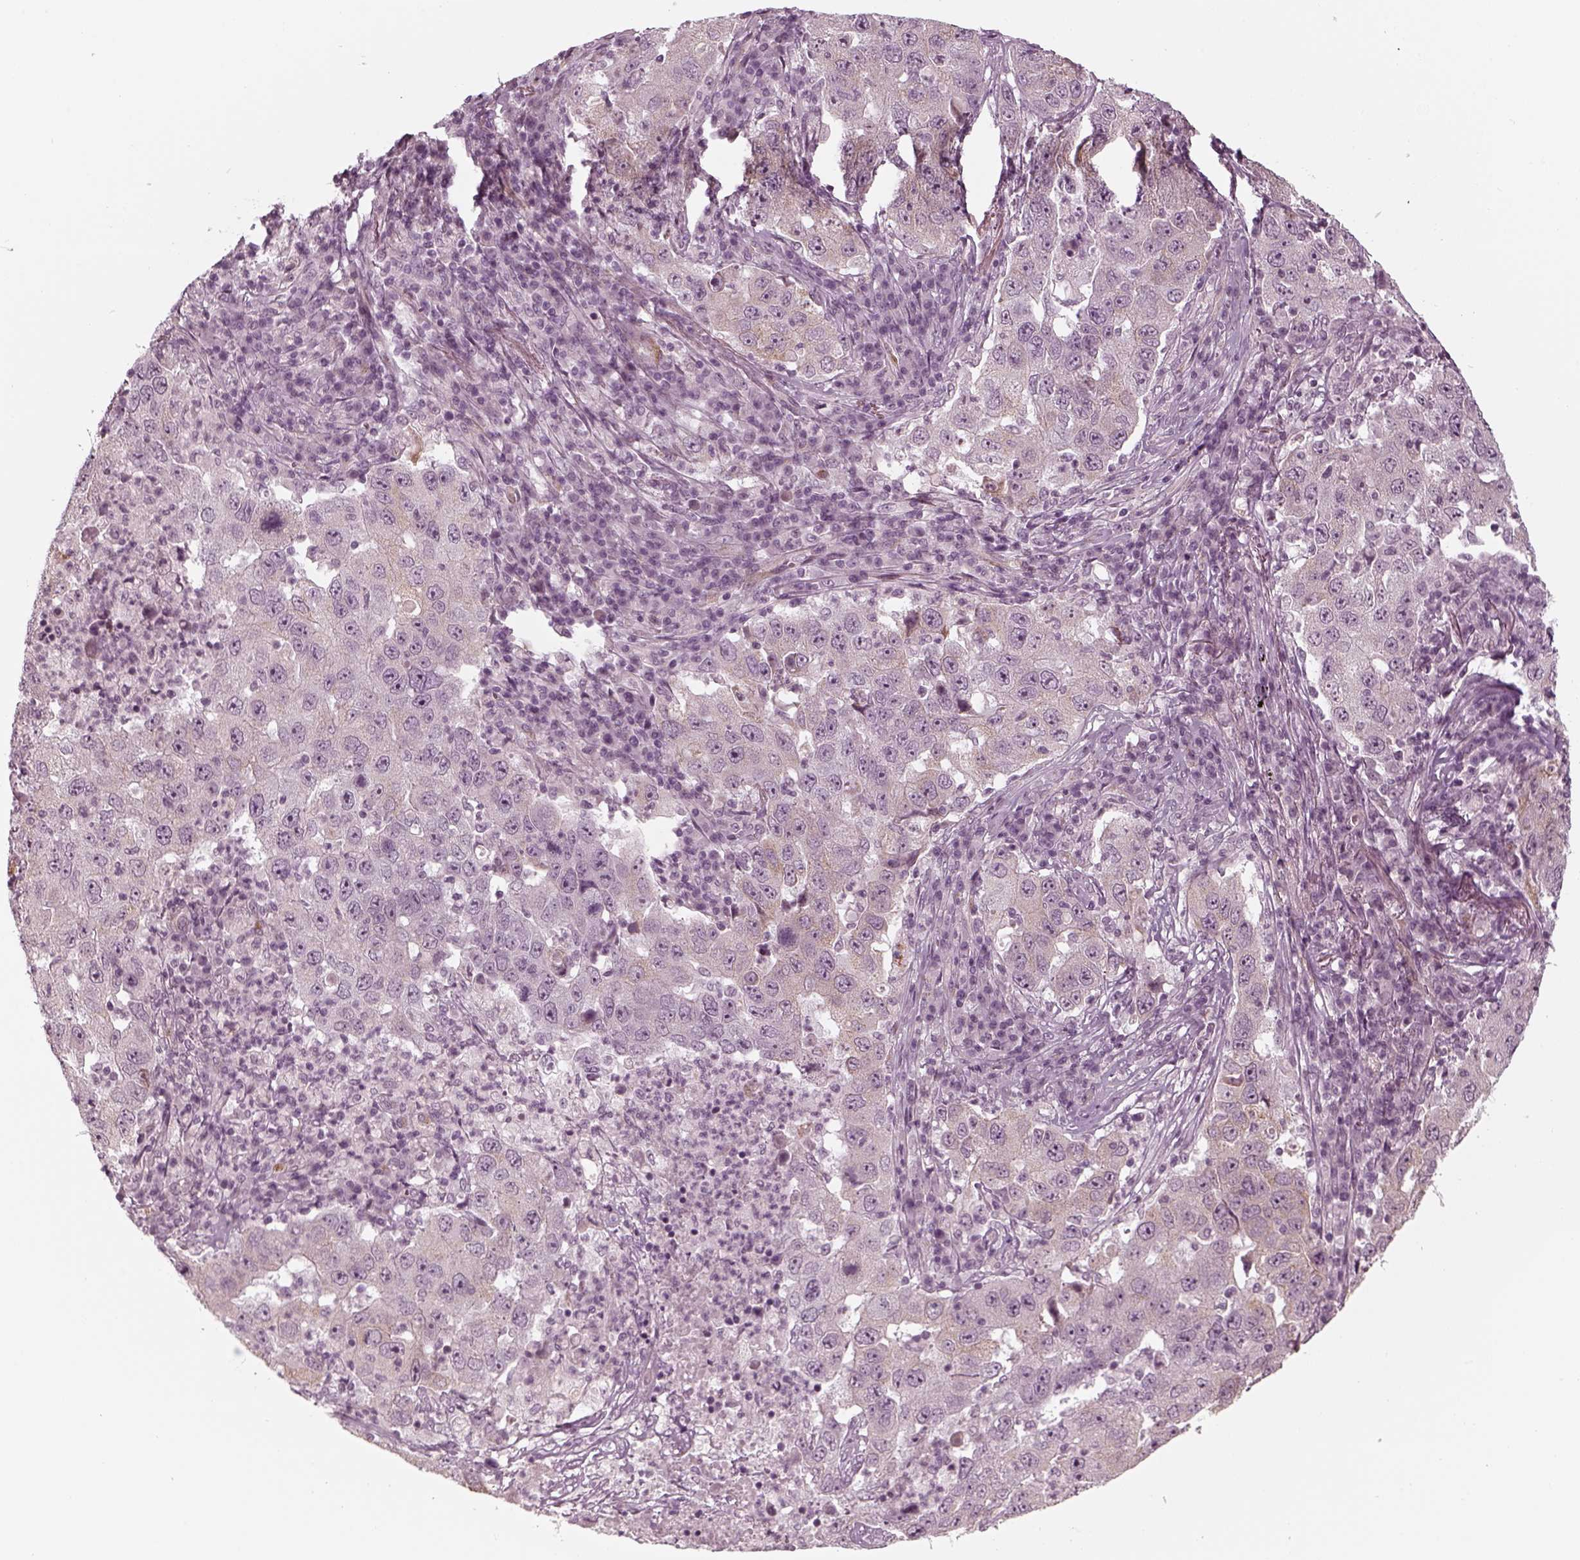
{"staining": {"intensity": "weak", "quantity": "25%-75%", "location": "cytoplasmic/membranous"}, "tissue": "lung cancer", "cell_type": "Tumor cells", "image_type": "cancer", "snomed": [{"axis": "morphology", "description": "Adenocarcinoma, NOS"}, {"axis": "topography", "description": "Lung"}], "caption": "Immunohistochemical staining of human lung adenocarcinoma demonstrates low levels of weak cytoplasmic/membranous expression in about 25%-75% of tumor cells.", "gene": "LAMB2", "patient": {"sex": "male", "age": 73}}